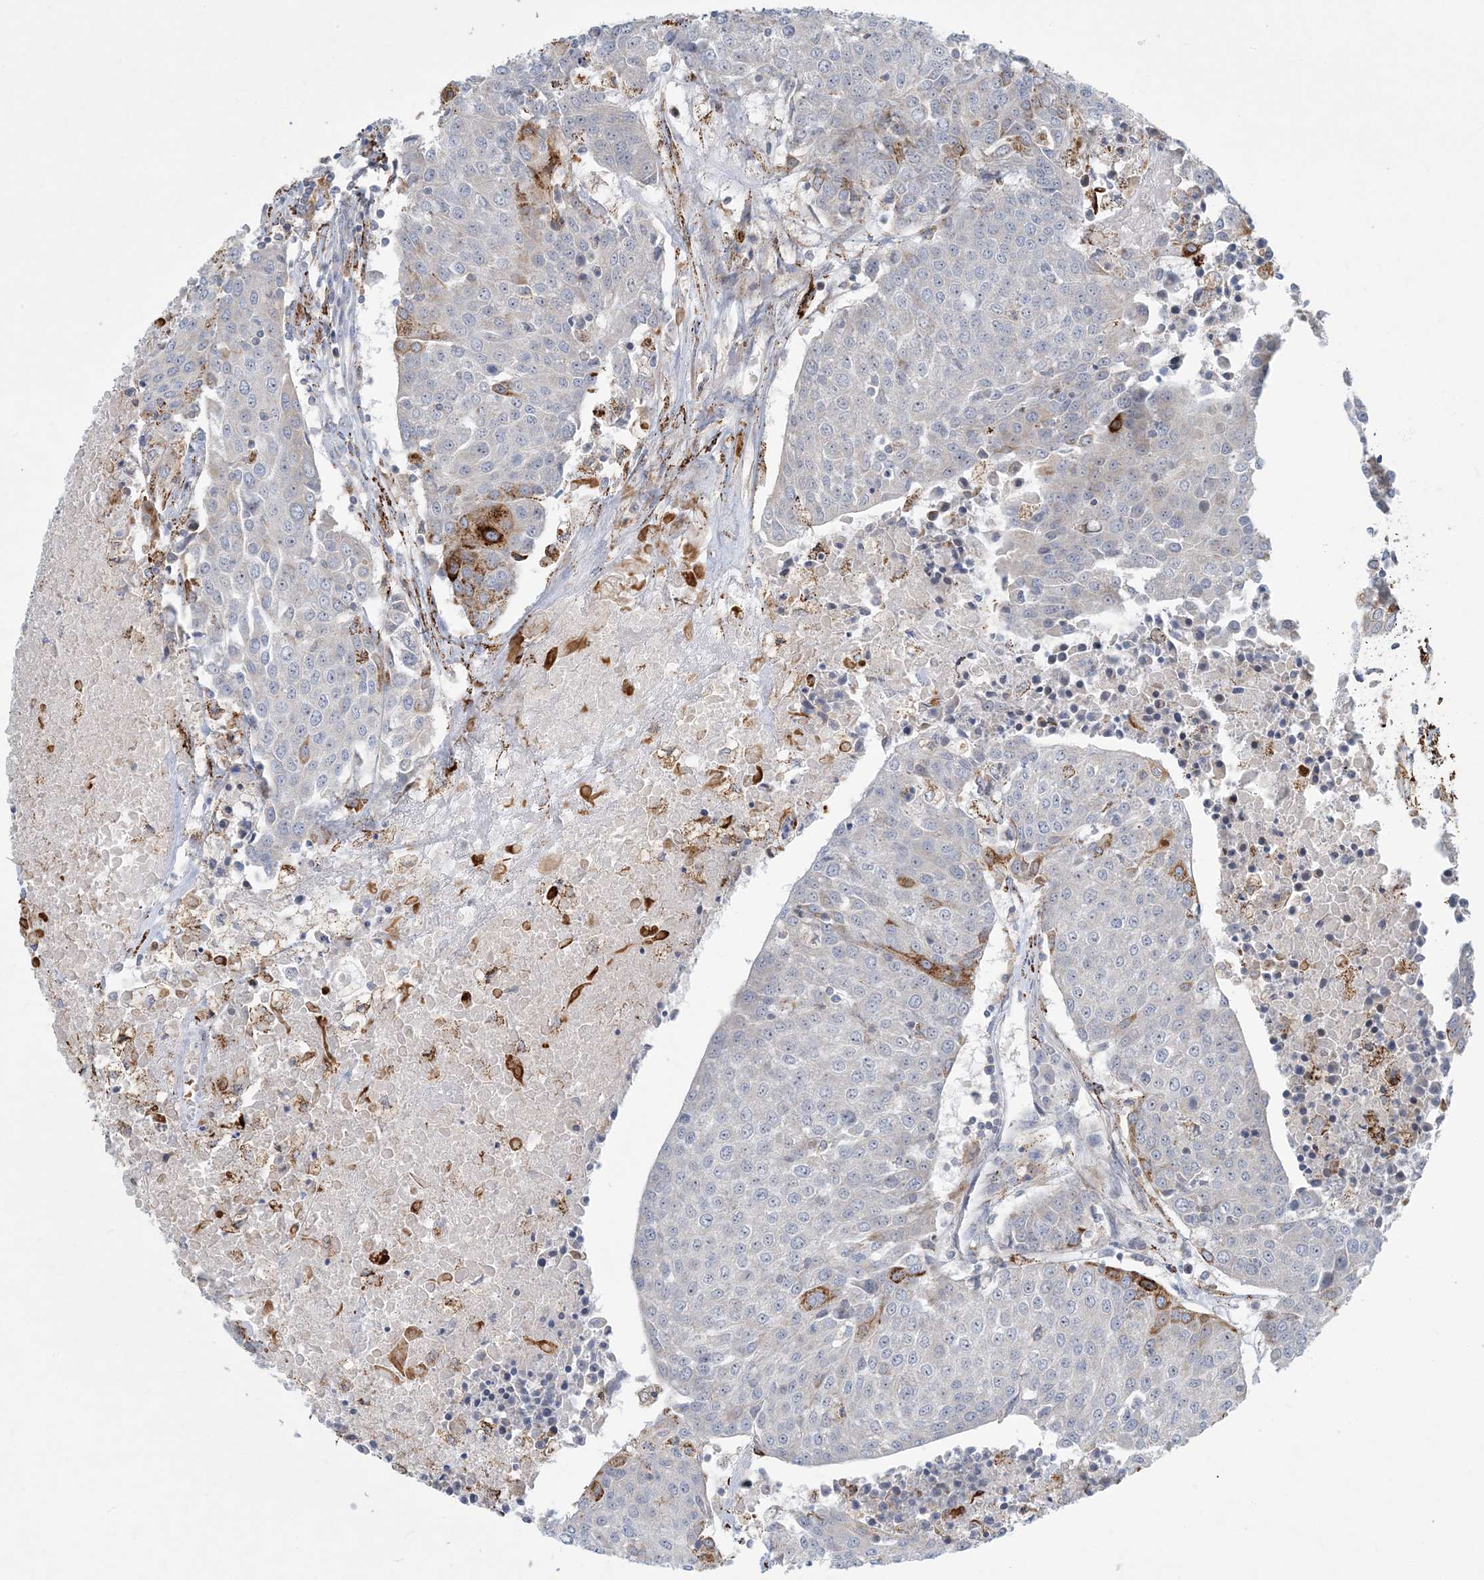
{"staining": {"intensity": "moderate", "quantity": "<25%", "location": "cytoplasmic/membranous"}, "tissue": "urothelial cancer", "cell_type": "Tumor cells", "image_type": "cancer", "snomed": [{"axis": "morphology", "description": "Urothelial carcinoma, High grade"}, {"axis": "topography", "description": "Urinary bladder"}], "caption": "A brown stain labels moderate cytoplasmic/membranous expression of a protein in human urothelial carcinoma (high-grade) tumor cells. (Brightfield microscopy of DAB IHC at high magnification).", "gene": "LTN1", "patient": {"sex": "female", "age": 85}}